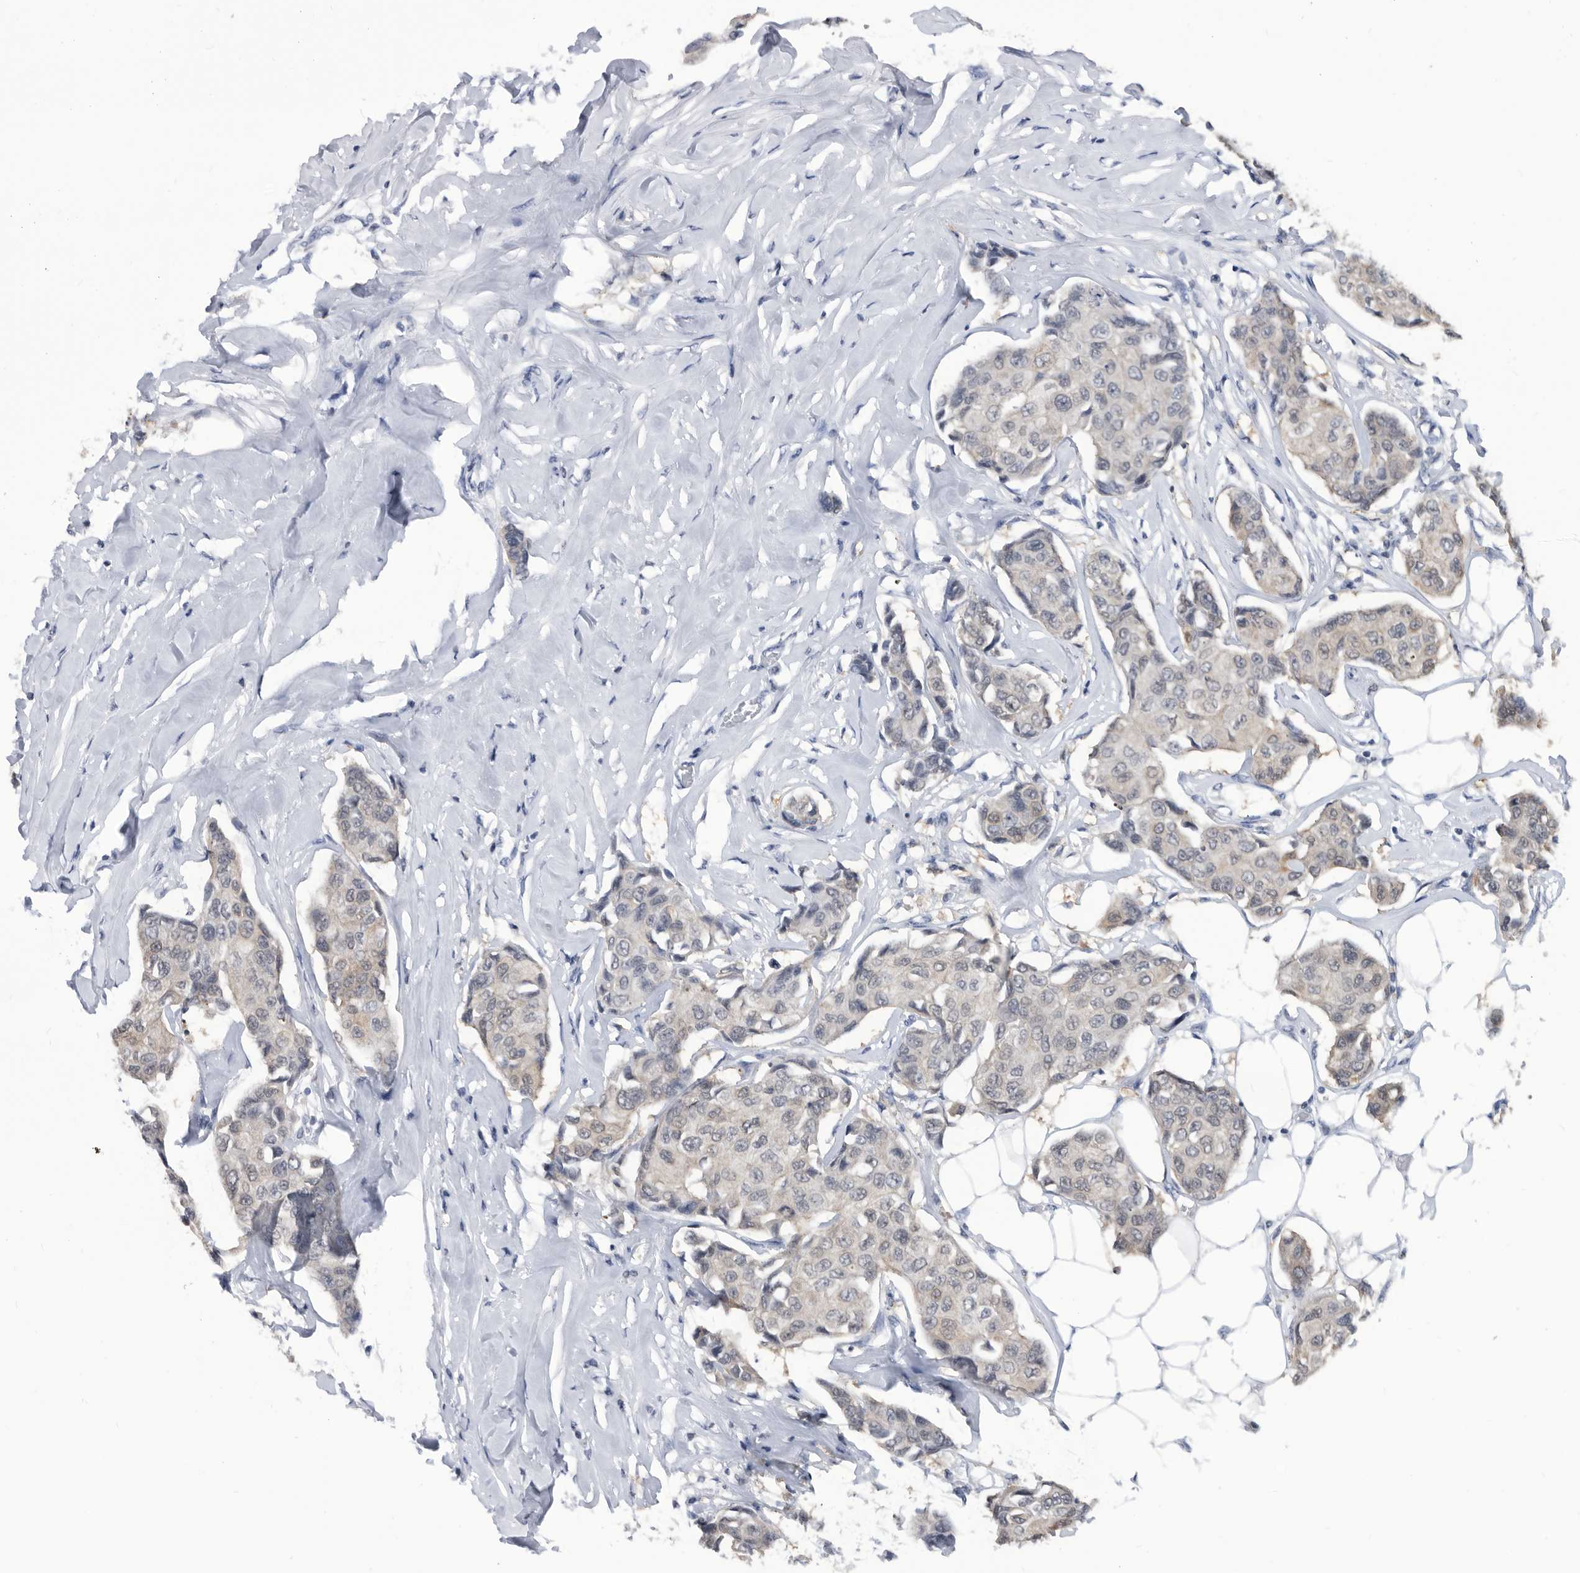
{"staining": {"intensity": "weak", "quantity": "<25%", "location": "cytoplasmic/membranous"}, "tissue": "breast cancer", "cell_type": "Tumor cells", "image_type": "cancer", "snomed": [{"axis": "morphology", "description": "Duct carcinoma"}, {"axis": "topography", "description": "Breast"}], "caption": "IHC image of human breast cancer stained for a protein (brown), which exhibits no expression in tumor cells.", "gene": "TSTD1", "patient": {"sex": "female", "age": 80}}